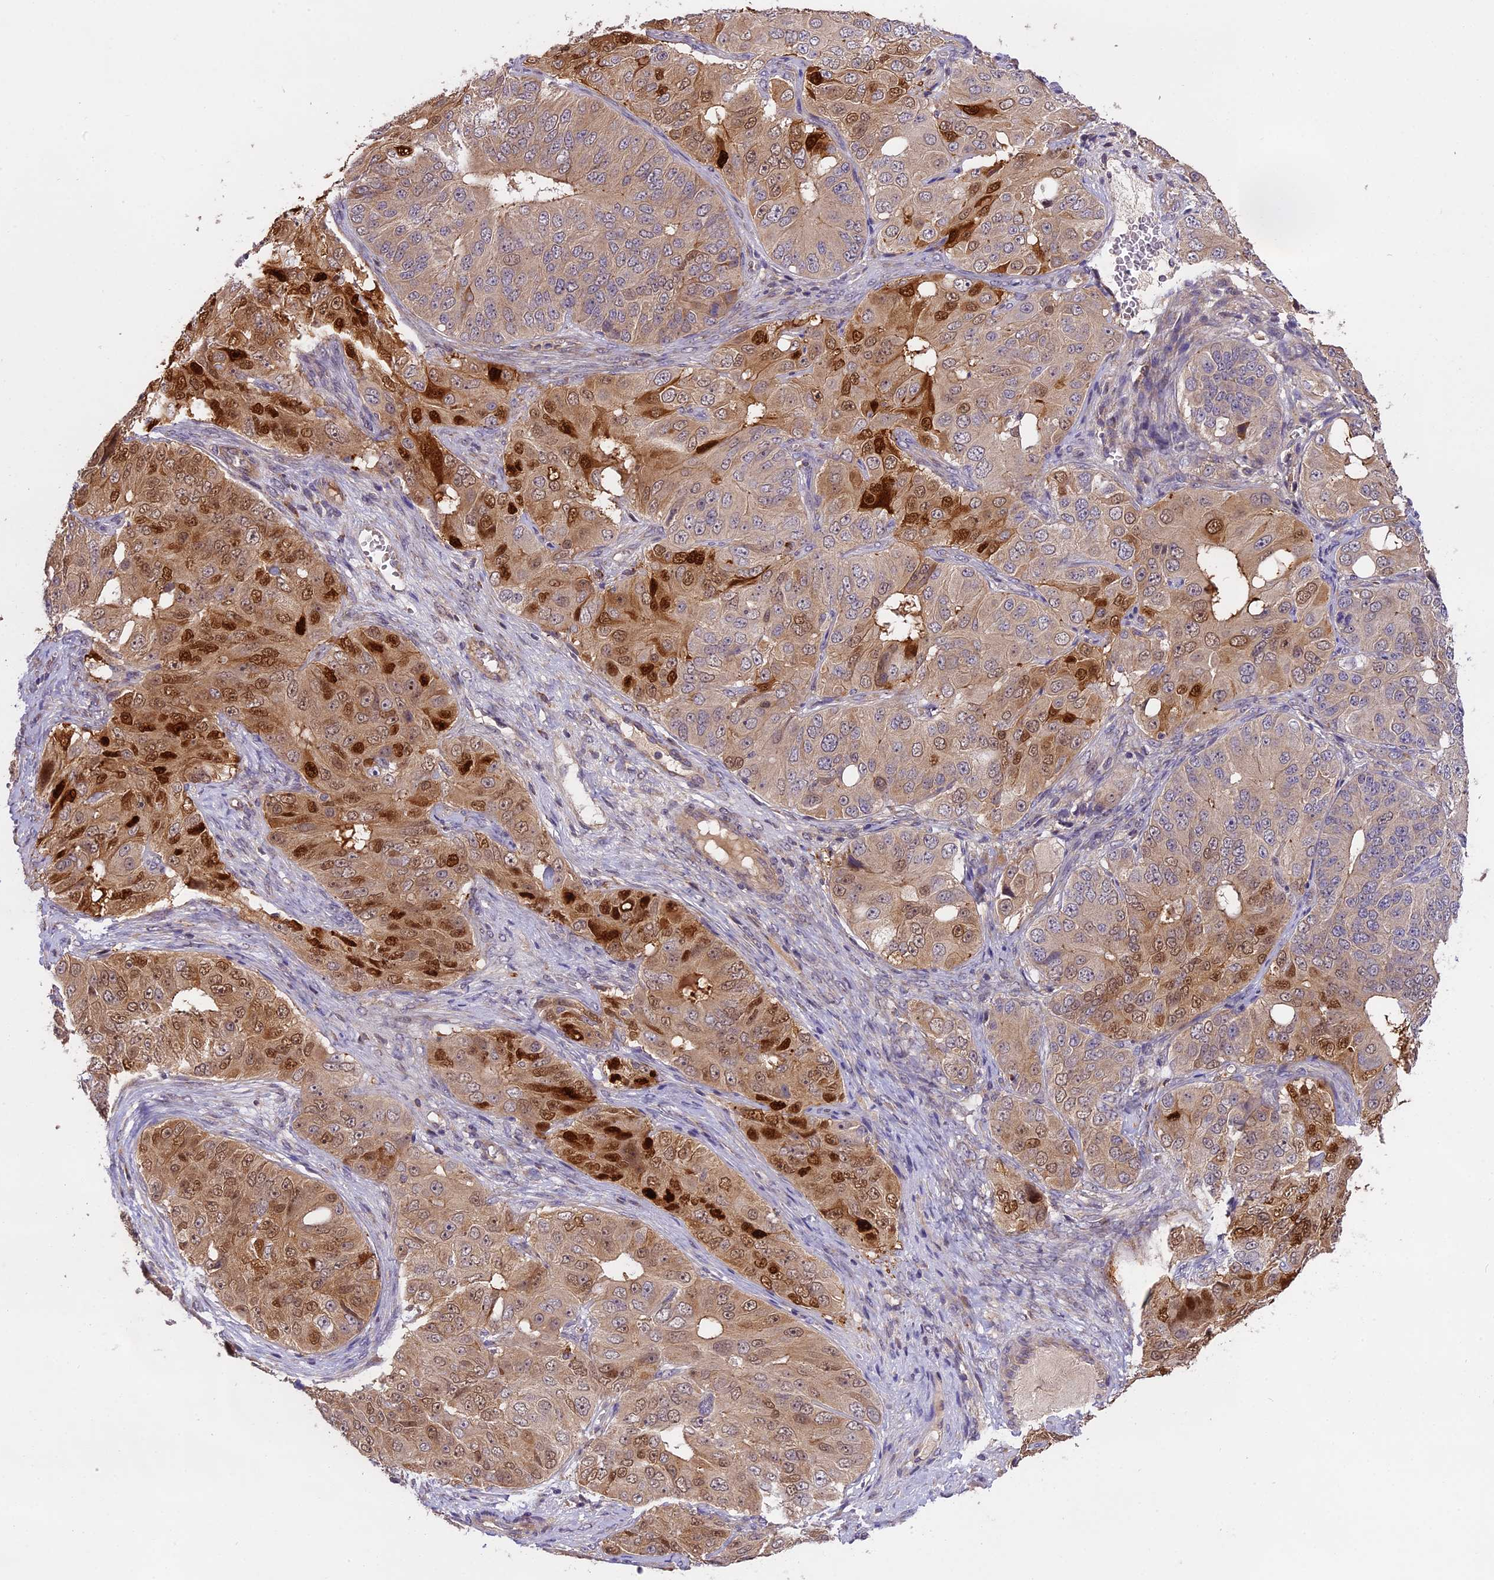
{"staining": {"intensity": "strong", "quantity": "<25%", "location": "cytoplasmic/membranous,nuclear"}, "tissue": "ovarian cancer", "cell_type": "Tumor cells", "image_type": "cancer", "snomed": [{"axis": "morphology", "description": "Carcinoma, endometroid"}, {"axis": "topography", "description": "Ovary"}], "caption": "Ovarian endometroid carcinoma tissue reveals strong cytoplasmic/membranous and nuclear expression in approximately <25% of tumor cells The staining was performed using DAB (3,3'-diaminobenzidine), with brown indicating positive protein expression. Nuclei are stained blue with hematoxylin.", "gene": "MEMO1", "patient": {"sex": "female", "age": 51}}